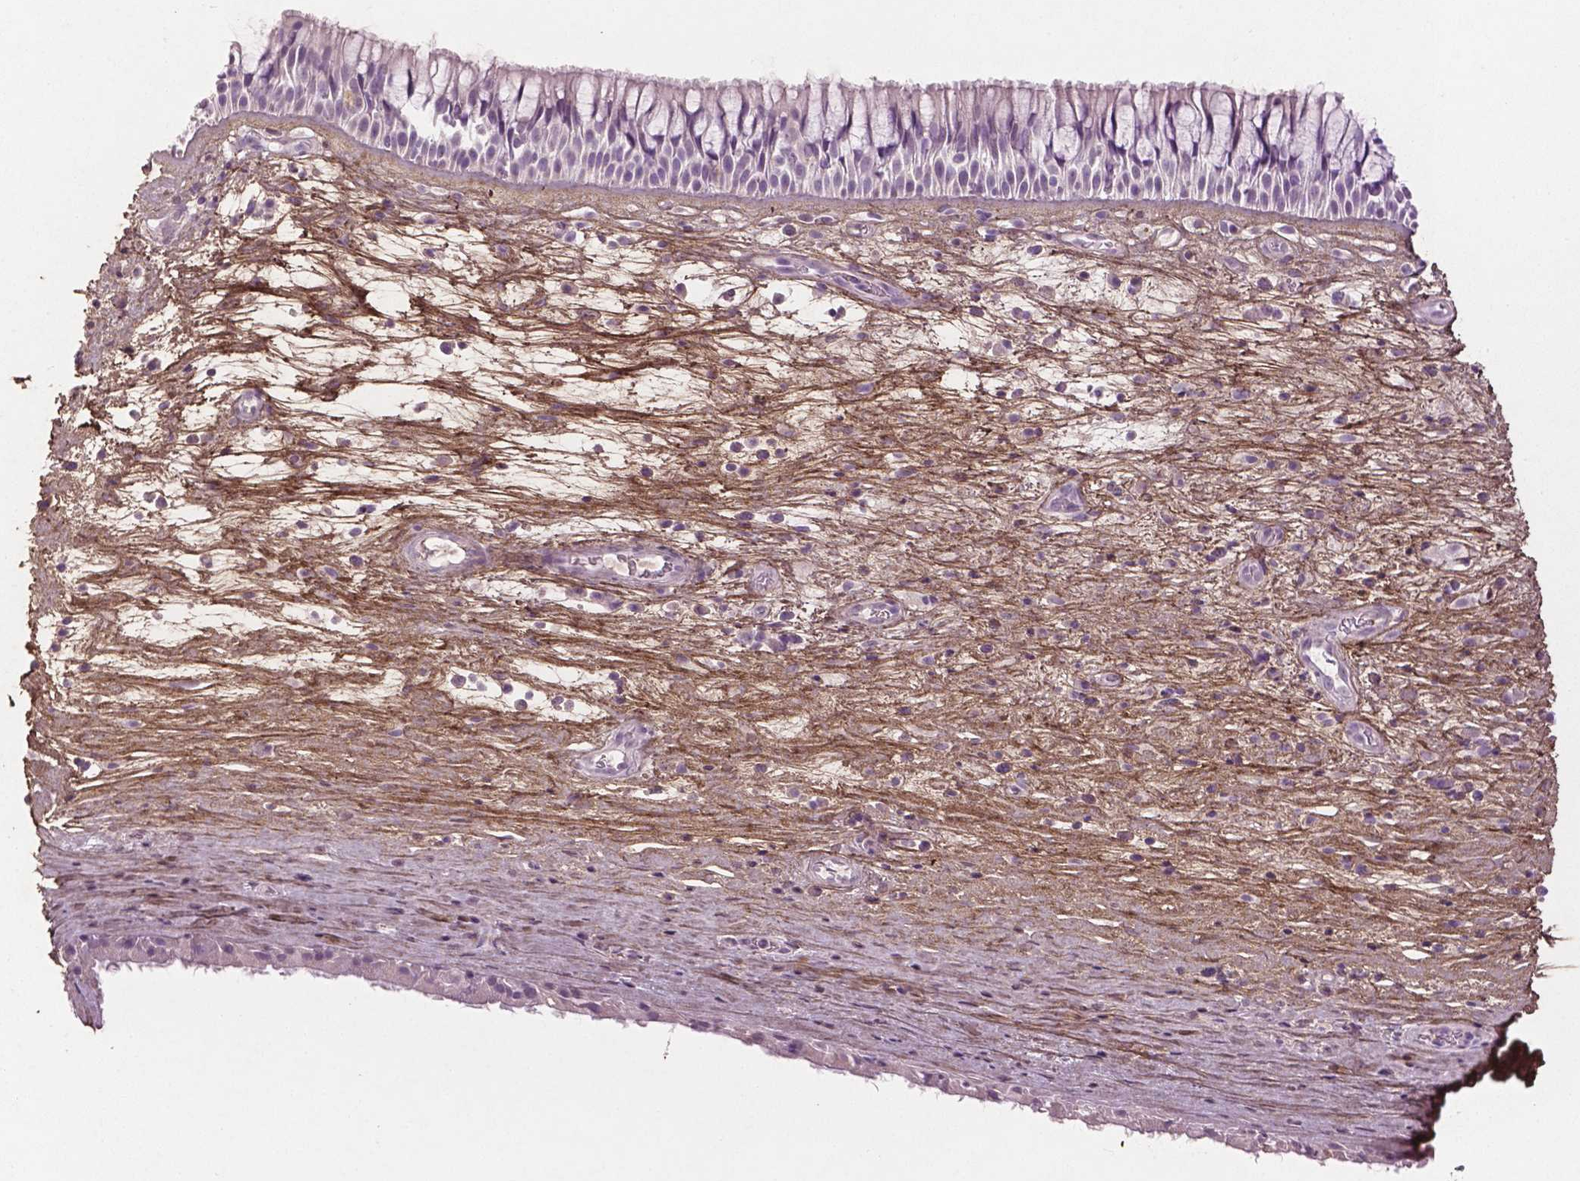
{"staining": {"intensity": "negative", "quantity": "none", "location": "none"}, "tissue": "nasopharynx", "cell_type": "Respiratory epithelial cells", "image_type": "normal", "snomed": [{"axis": "morphology", "description": "Normal tissue, NOS"}, {"axis": "topography", "description": "Nasopharynx"}], "caption": "A micrograph of nasopharynx stained for a protein demonstrates no brown staining in respiratory epithelial cells. (Brightfield microscopy of DAB (3,3'-diaminobenzidine) immunohistochemistry at high magnification).", "gene": "DLG2", "patient": {"sex": "male", "age": 74}}